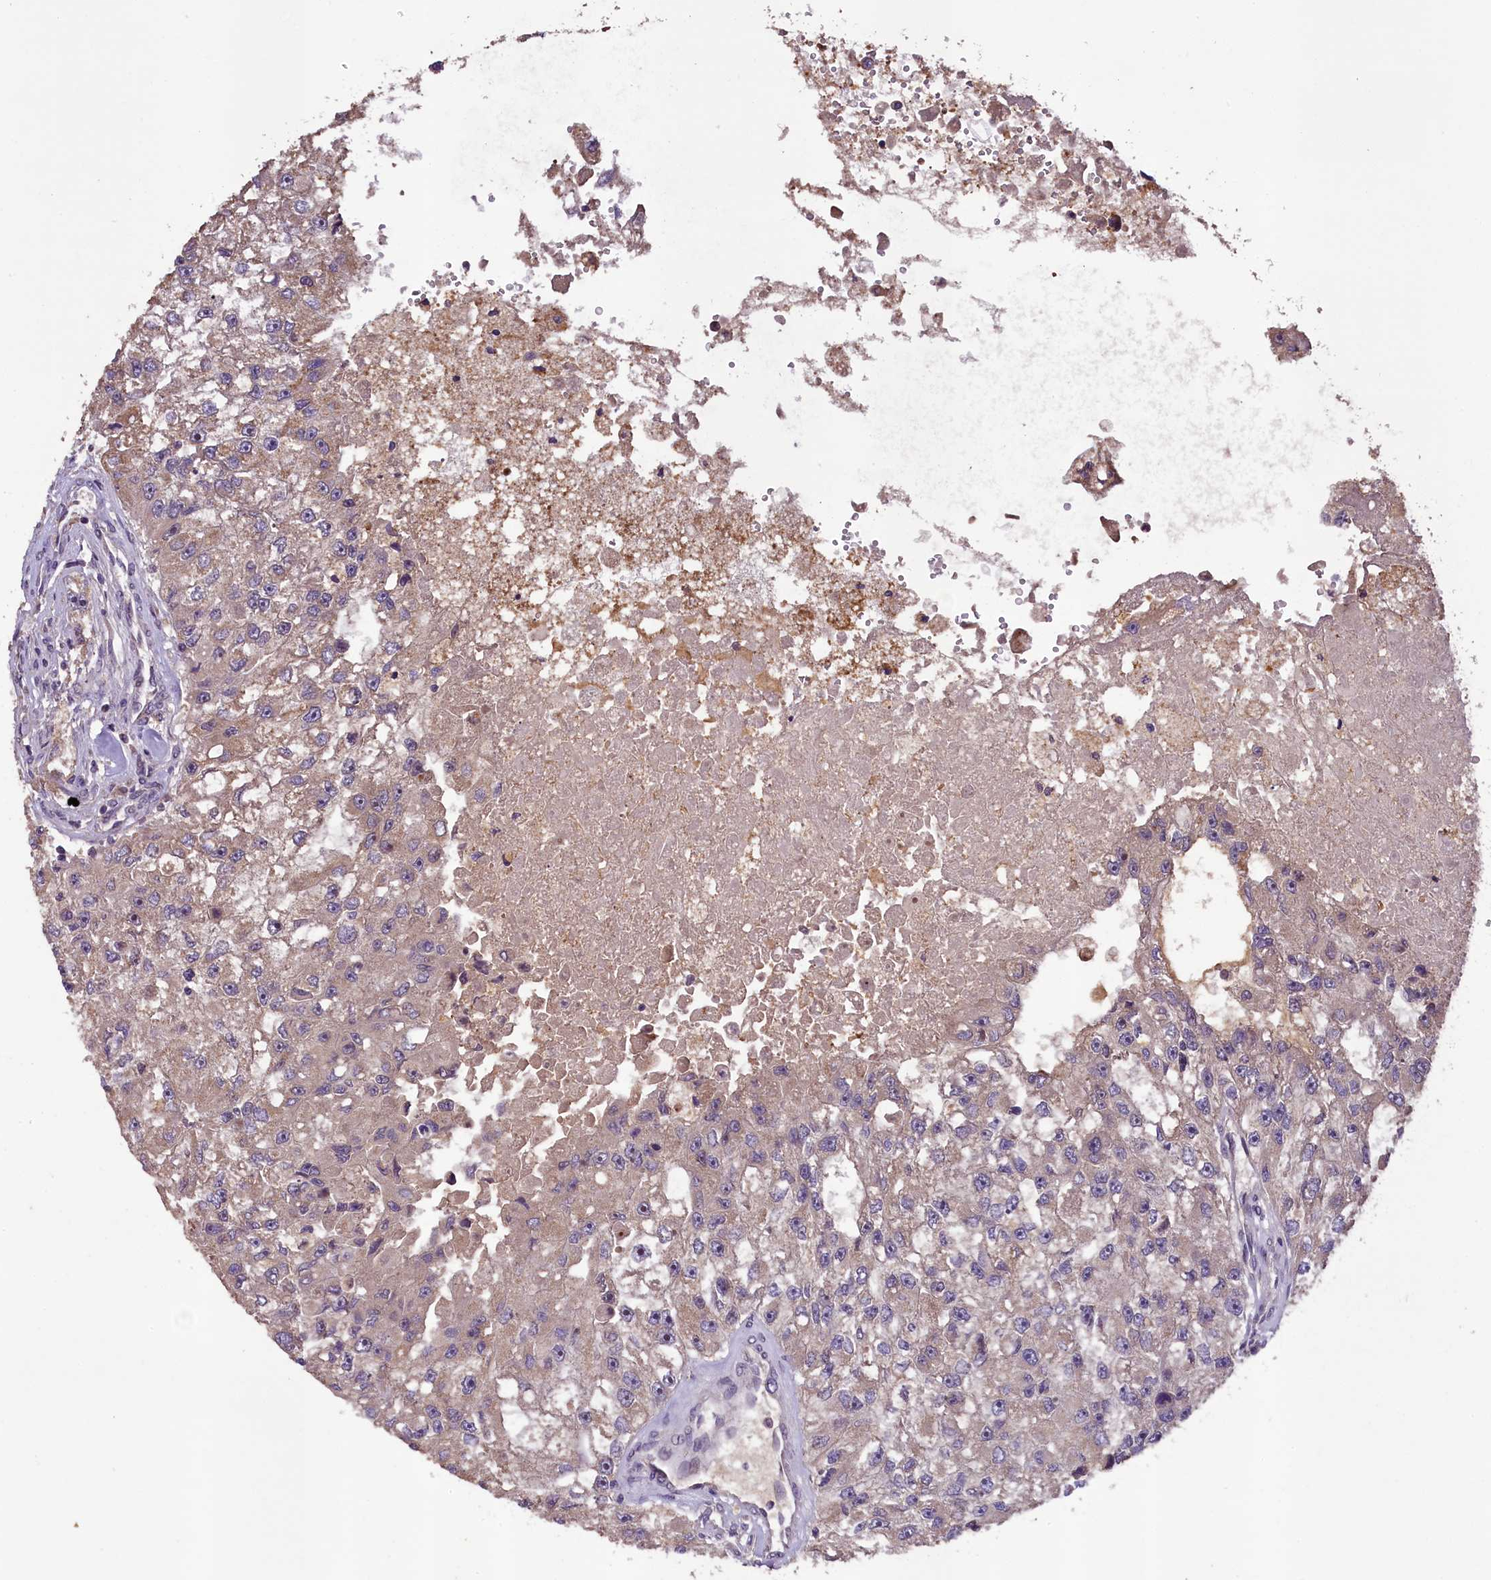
{"staining": {"intensity": "weak", "quantity": "<25%", "location": "cytoplasmic/membranous"}, "tissue": "renal cancer", "cell_type": "Tumor cells", "image_type": "cancer", "snomed": [{"axis": "morphology", "description": "Adenocarcinoma, NOS"}, {"axis": "topography", "description": "Kidney"}], "caption": "Image shows no protein staining in tumor cells of adenocarcinoma (renal) tissue. (IHC, brightfield microscopy, high magnification).", "gene": "DNAJB9", "patient": {"sex": "male", "age": 63}}